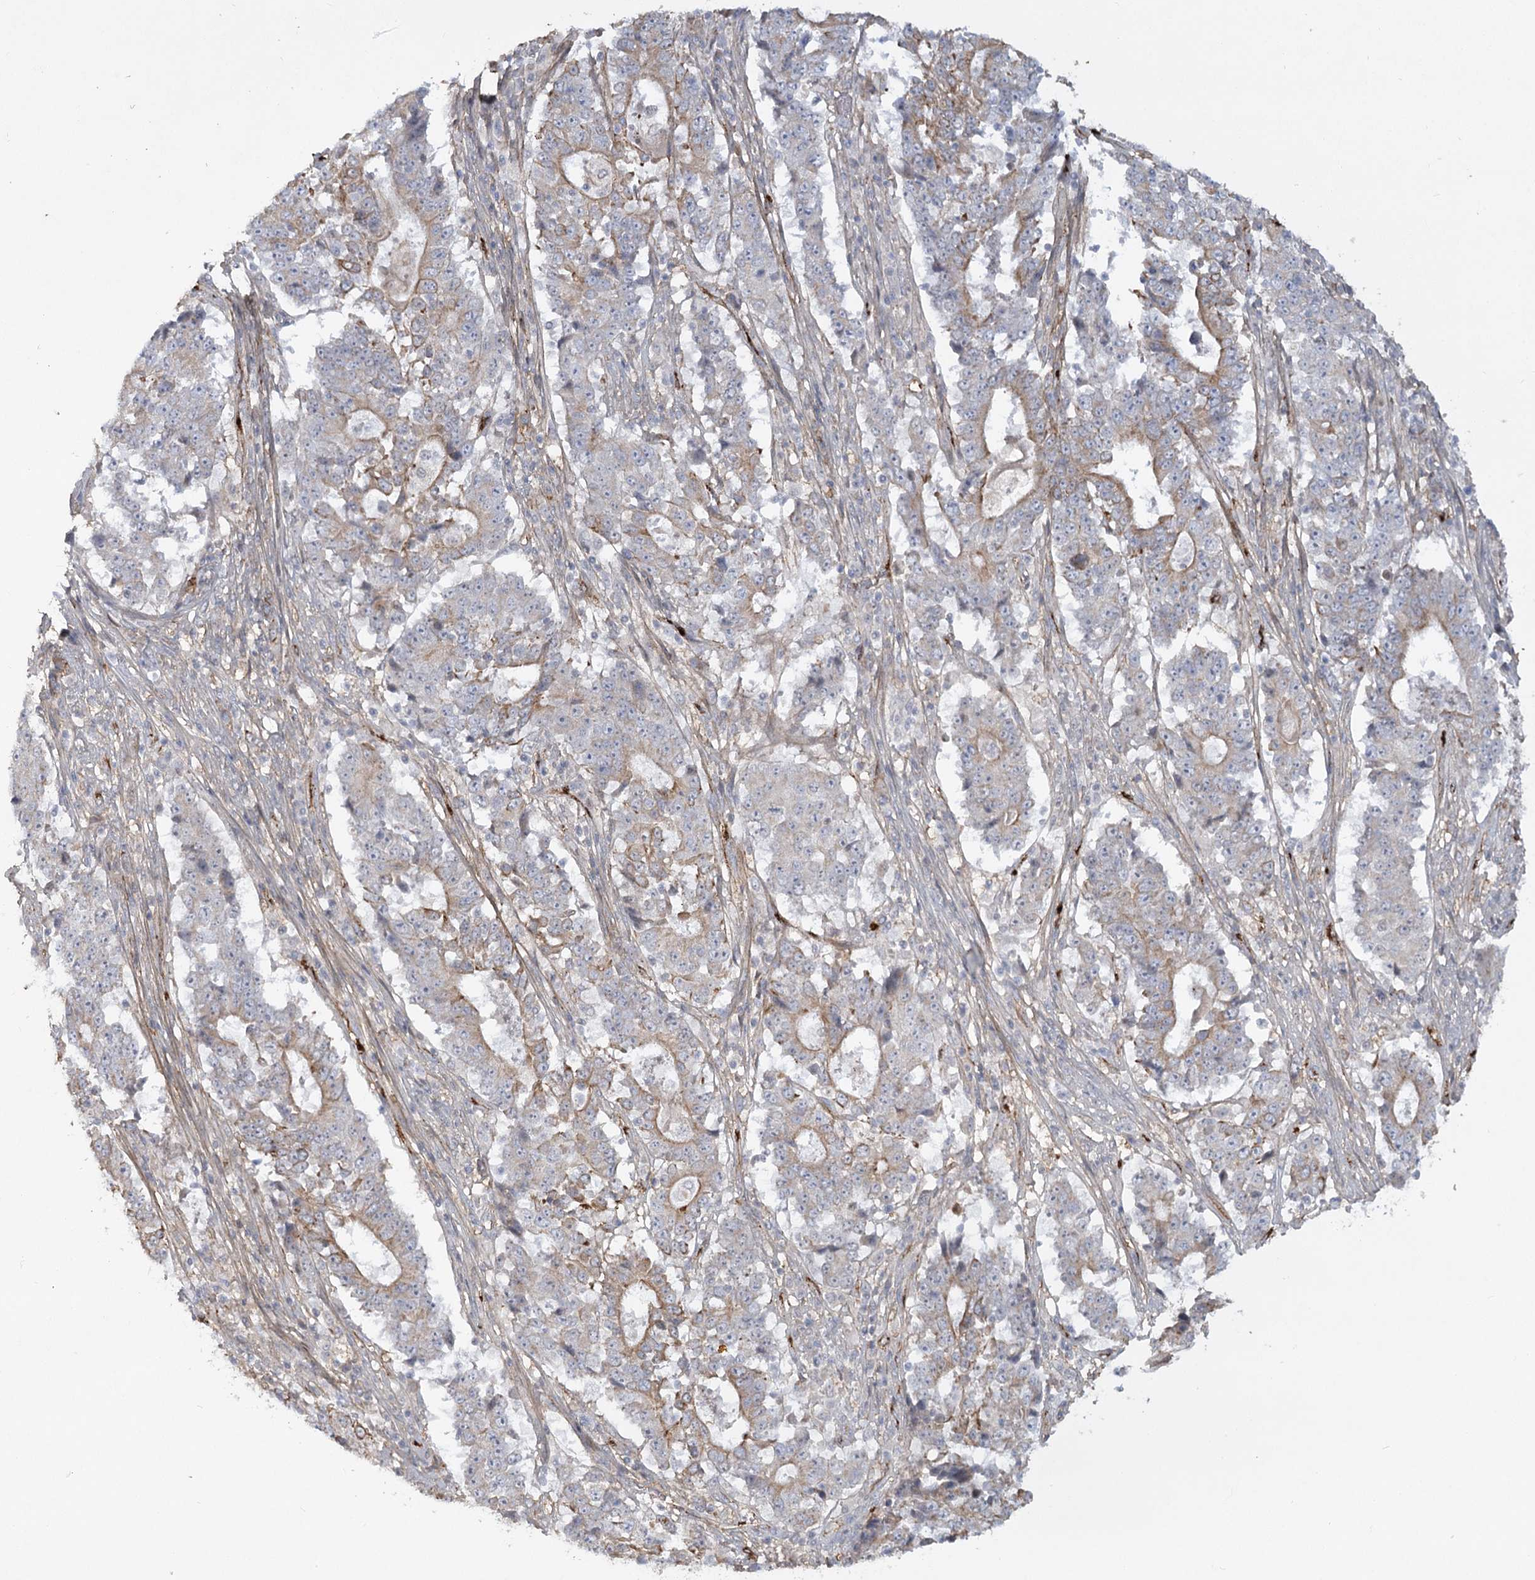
{"staining": {"intensity": "weak", "quantity": "25%-75%", "location": "cytoplasmic/membranous"}, "tissue": "stomach cancer", "cell_type": "Tumor cells", "image_type": "cancer", "snomed": [{"axis": "morphology", "description": "Adenocarcinoma, NOS"}, {"axis": "topography", "description": "Stomach"}], "caption": "The image demonstrates staining of stomach cancer, revealing weak cytoplasmic/membranous protein positivity (brown color) within tumor cells.", "gene": "KBTBD4", "patient": {"sex": "male", "age": 59}}